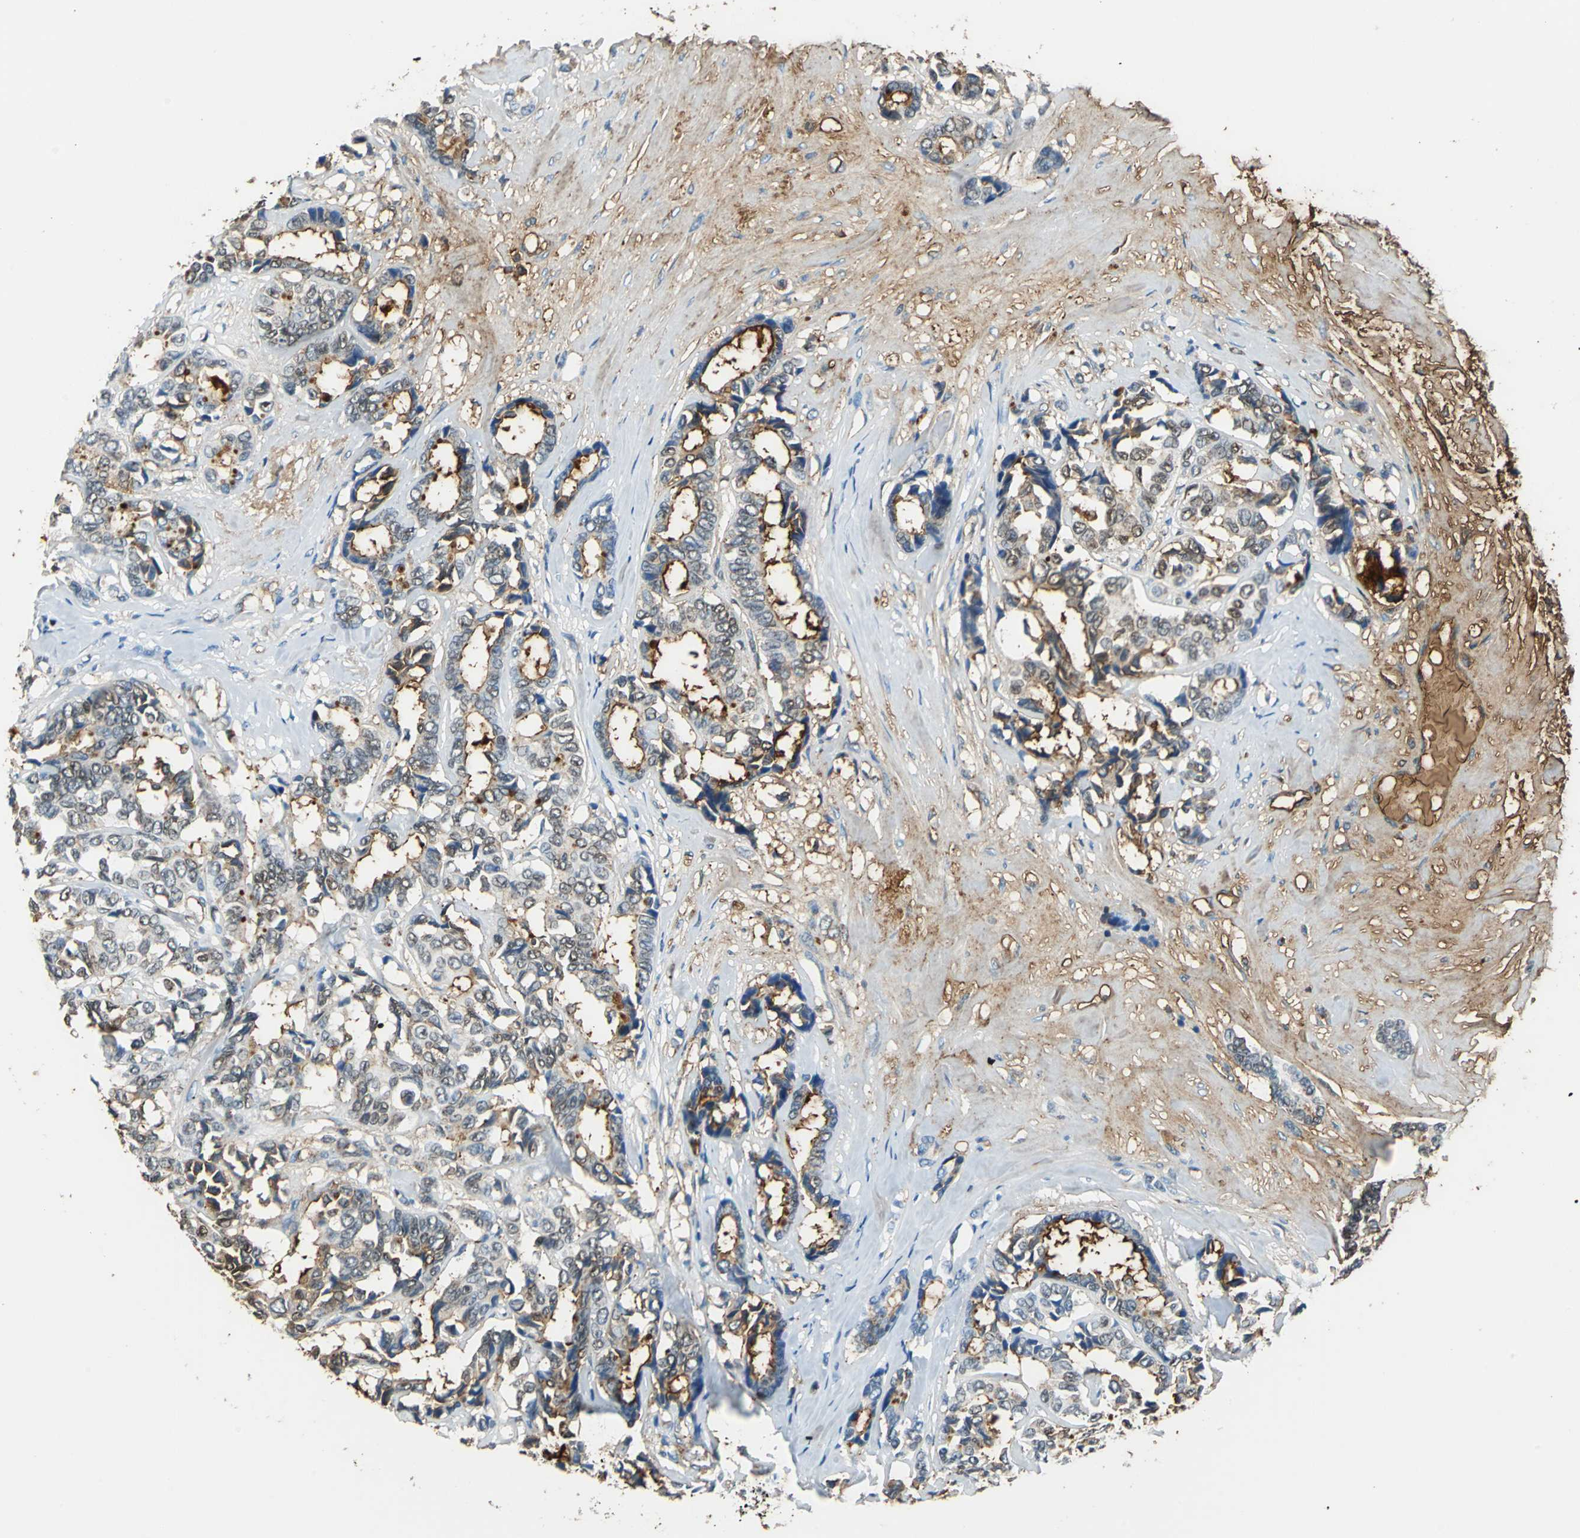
{"staining": {"intensity": "moderate", "quantity": "25%-75%", "location": "cytoplasmic/membranous"}, "tissue": "breast cancer", "cell_type": "Tumor cells", "image_type": "cancer", "snomed": [{"axis": "morphology", "description": "Duct carcinoma"}, {"axis": "topography", "description": "Breast"}], "caption": "Protein expression analysis of breast invasive ductal carcinoma demonstrates moderate cytoplasmic/membranous staining in approximately 25%-75% of tumor cells.", "gene": "ALB", "patient": {"sex": "female", "age": 87}}